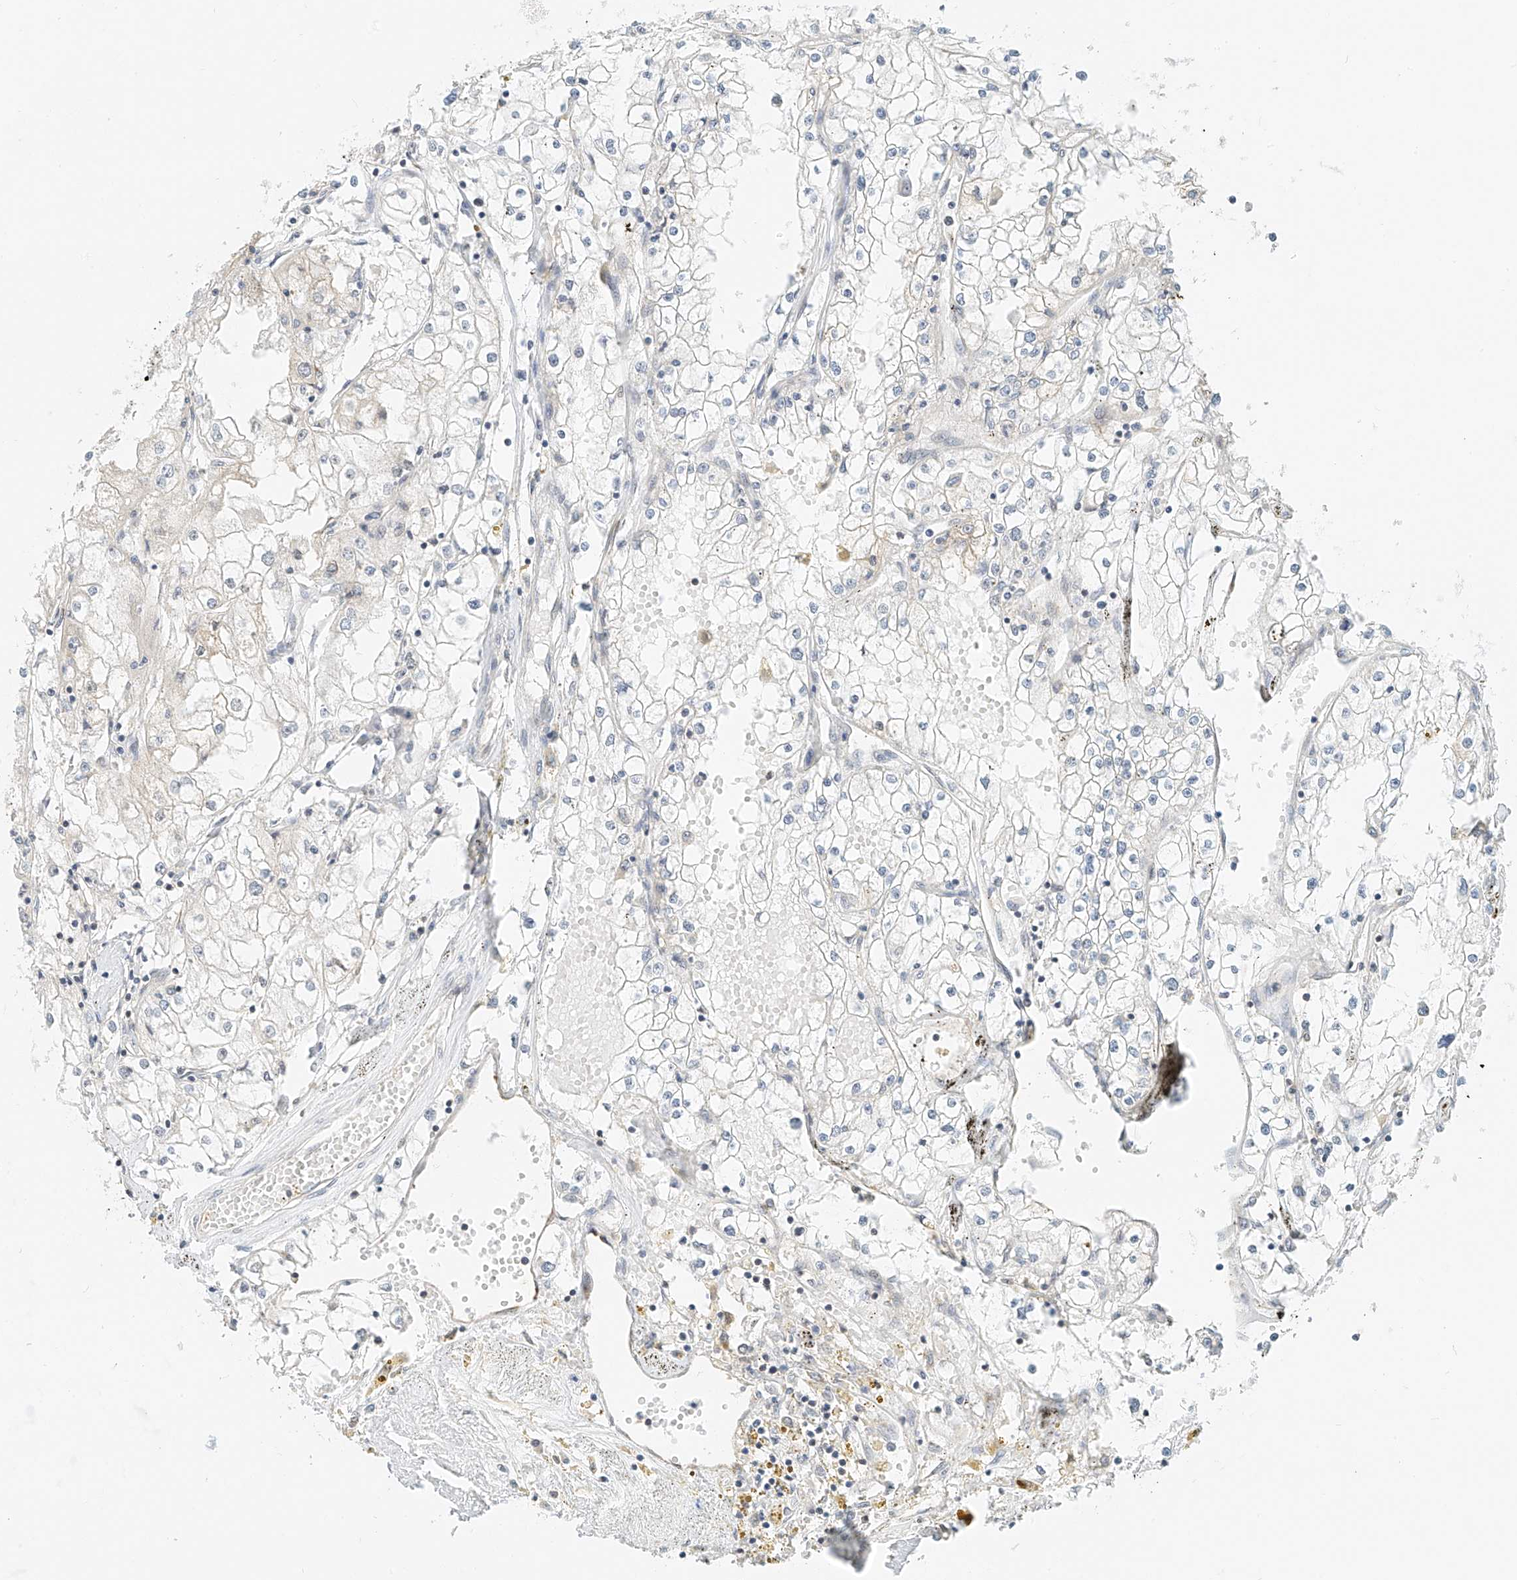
{"staining": {"intensity": "weak", "quantity": "<25%", "location": "cytoplasmic/membranous"}, "tissue": "renal cancer", "cell_type": "Tumor cells", "image_type": "cancer", "snomed": [{"axis": "morphology", "description": "Adenocarcinoma, NOS"}, {"axis": "topography", "description": "Kidney"}], "caption": "An immunohistochemistry image of adenocarcinoma (renal) is shown. There is no staining in tumor cells of adenocarcinoma (renal).", "gene": "PPA2", "patient": {"sex": "male", "age": 56}}